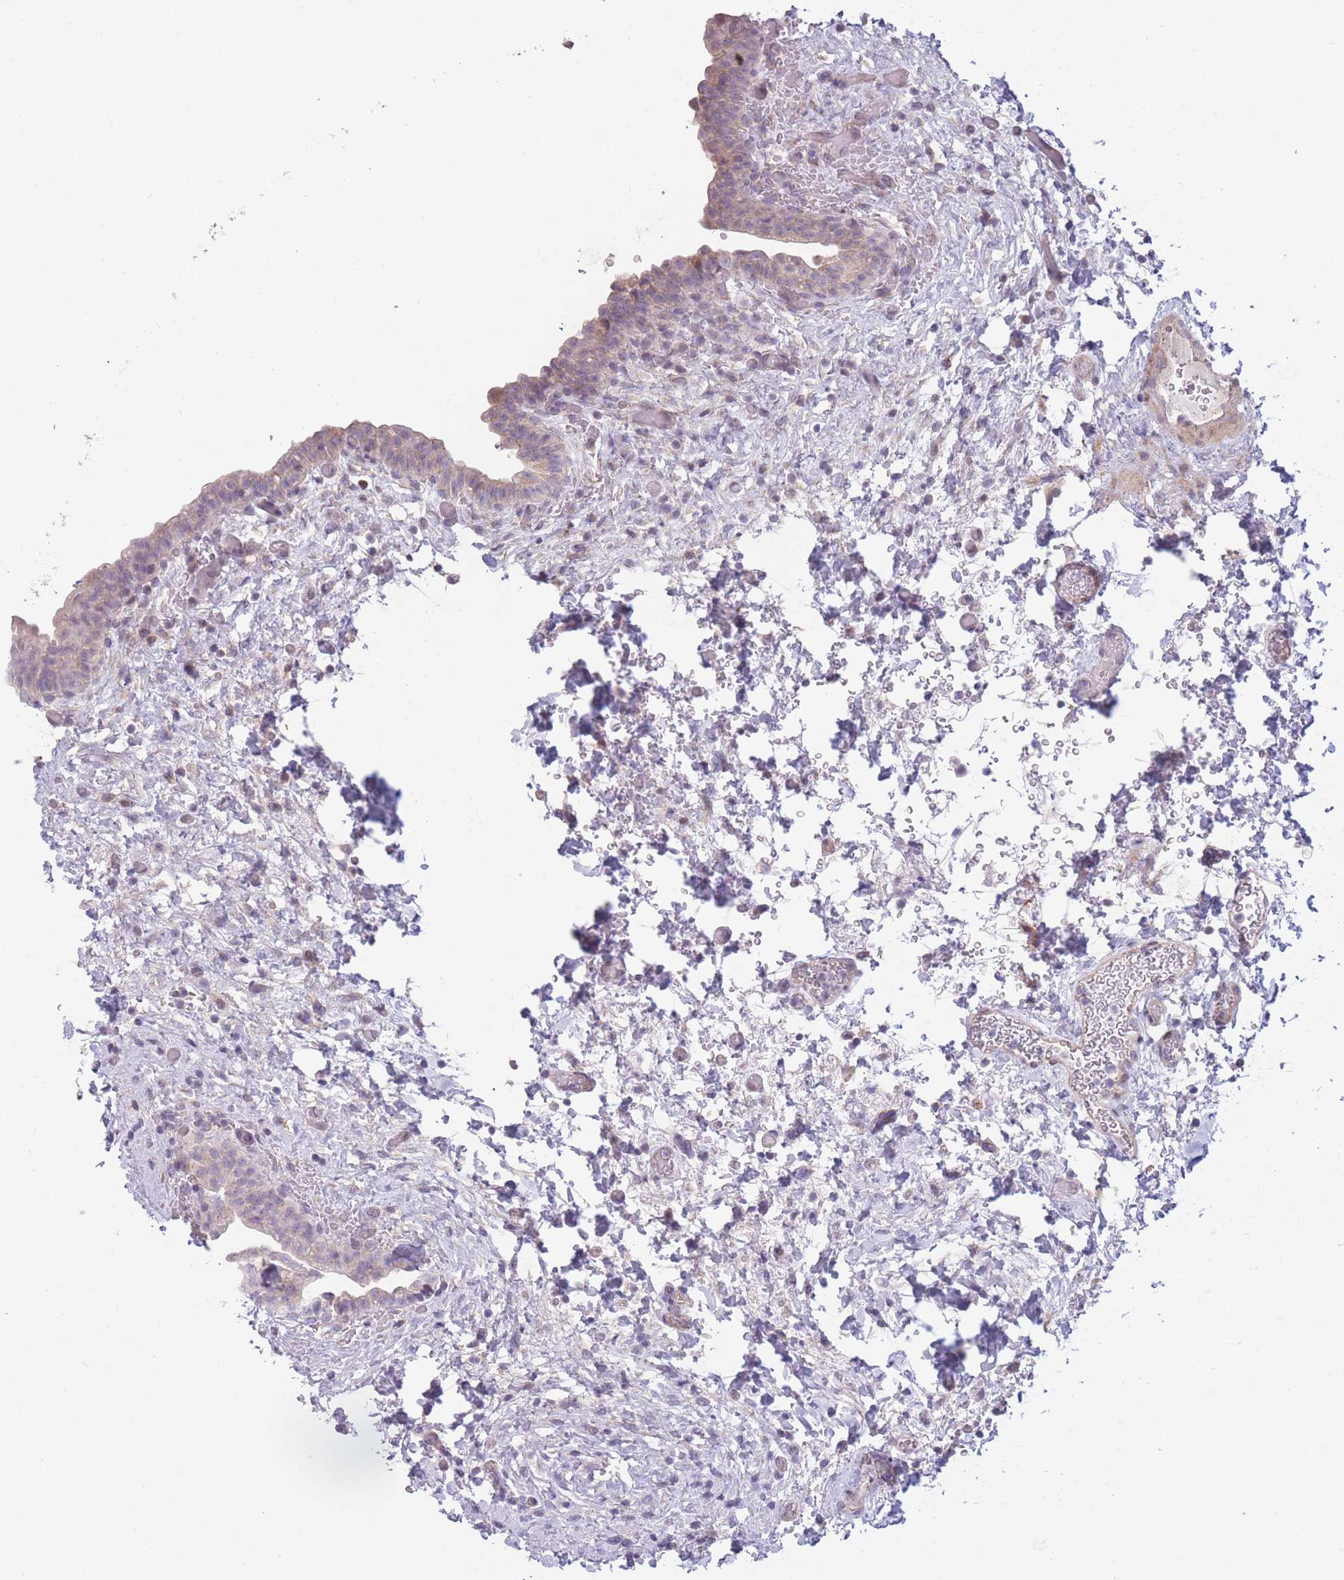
{"staining": {"intensity": "weak", "quantity": "25%-75%", "location": "cytoplasmic/membranous"}, "tissue": "urinary bladder", "cell_type": "Urothelial cells", "image_type": "normal", "snomed": [{"axis": "morphology", "description": "Normal tissue, NOS"}, {"axis": "topography", "description": "Urinary bladder"}], "caption": "Urothelial cells show weak cytoplasmic/membranous expression in approximately 25%-75% of cells in benign urinary bladder.", "gene": "CCNQ", "patient": {"sex": "male", "age": 69}}